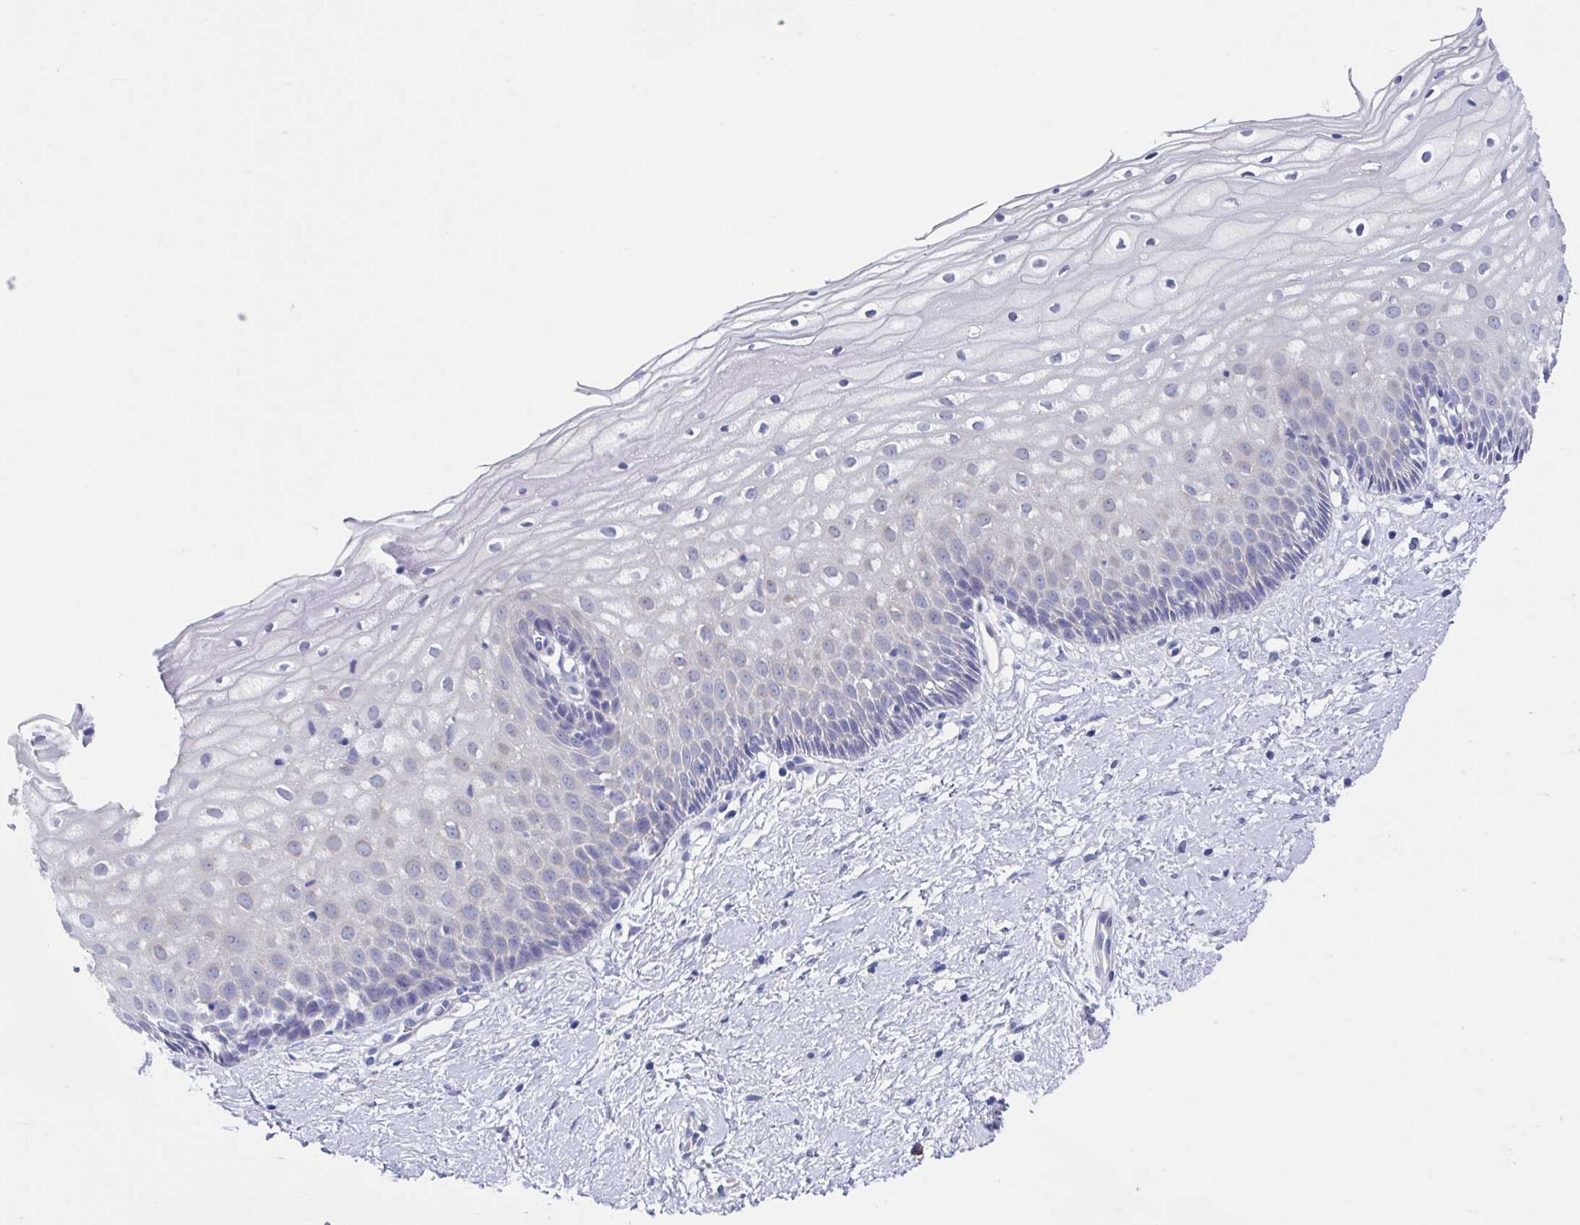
{"staining": {"intensity": "weak", "quantity": "<25%", "location": "cytoplasmic/membranous"}, "tissue": "cervix", "cell_type": "Squamous epithelial cells", "image_type": "normal", "snomed": [{"axis": "morphology", "description": "Normal tissue, NOS"}, {"axis": "topography", "description": "Cervix"}], "caption": "Squamous epithelial cells are negative for protein expression in benign human cervix. (DAB (3,3'-diaminobenzidine) immunohistochemistry visualized using brightfield microscopy, high magnification).", "gene": "LPIN3", "patient": {"sex": "female", "age": 36}}